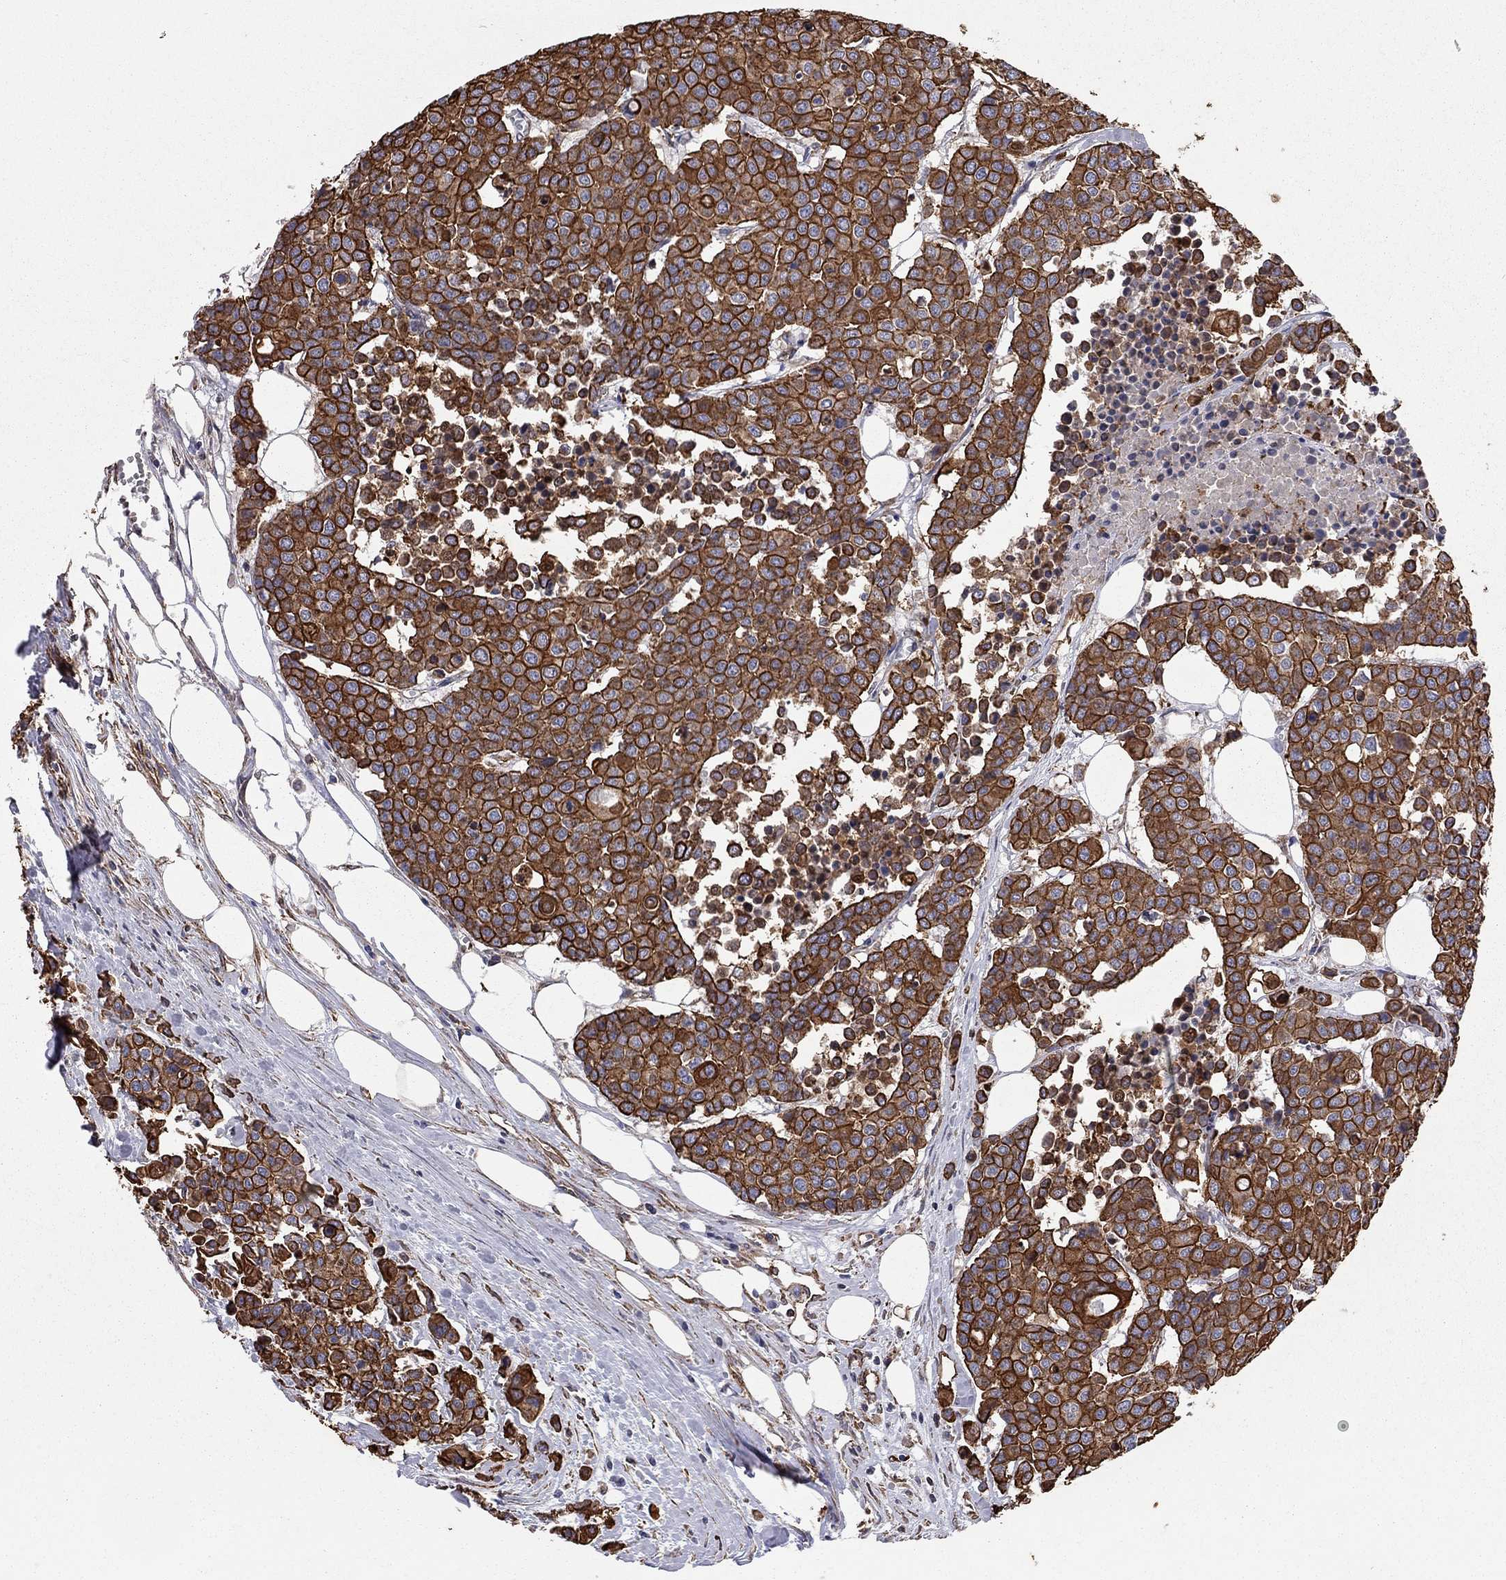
{"staining": {"intensity": "strong", "quantity": ">75%", "location": "cytoplasmic/membranous"}, "tissue": "carcinoid", "cell_type": "Tumor cells", "image_type": "cancer", "snomed": [{"axis": "morphology", "description": "Carcinoid, malignant, NOS"}, {"axis": "topography", "description": "Colon"}], "caption": "Immunohistochemical staining of human malignant carcinoid demonstrates high levels of strong cytoplasmic/membranous protein expression in about >75% of tumor cells.", "gene": "BICDL2", "patient": {"sex": "male", "age": 81}}